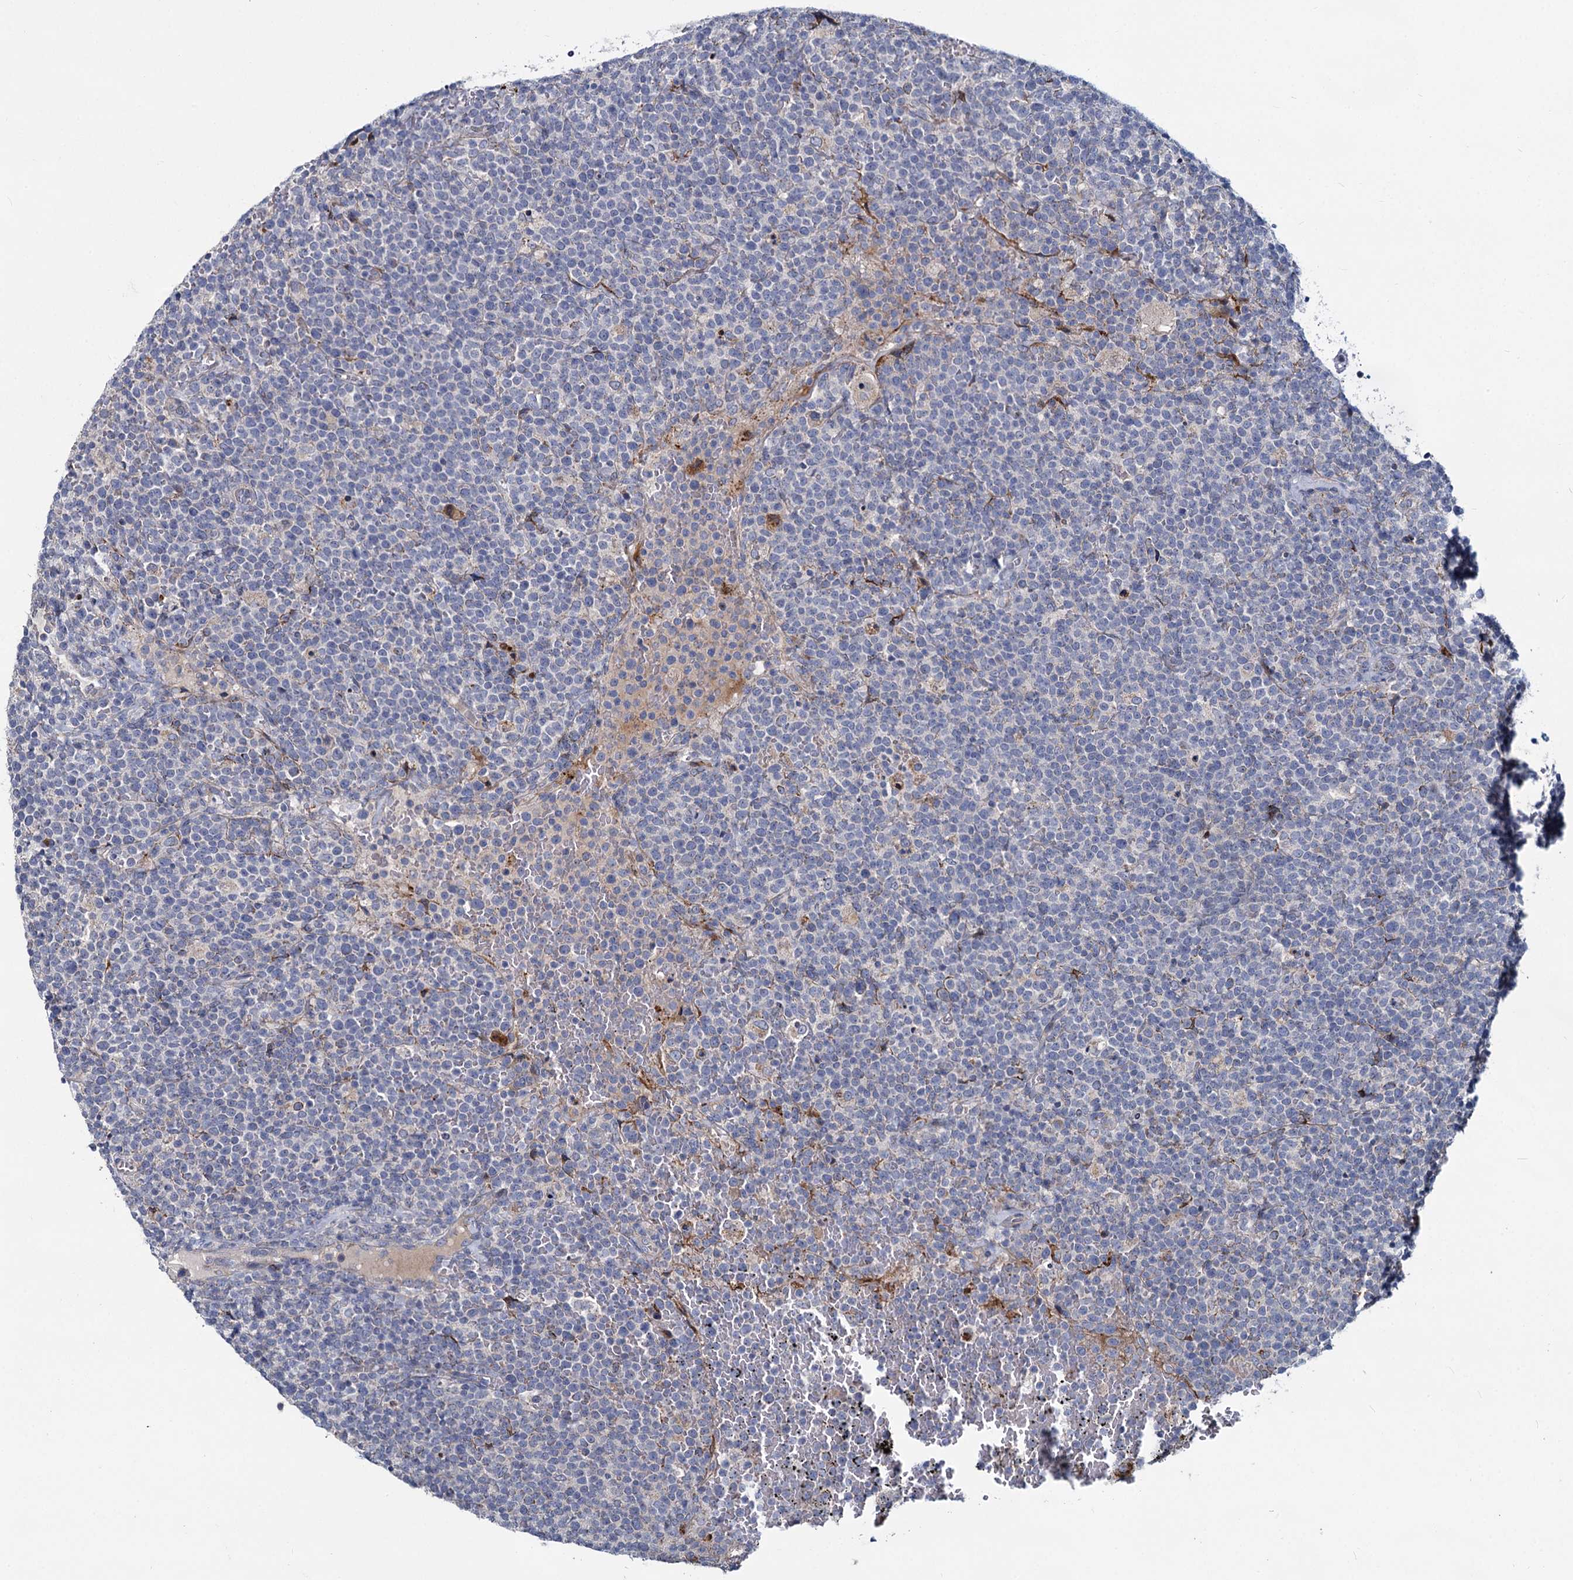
{"staining": {"intensity": "negative", "quantity": "none", "location": "none"}, "tissue": "lymphoma", "cell_type": "Tumor cells", "image_type": "cancer", "snomed": [{"axis": "morphology", "description": "Malignant lymphoma, non-Hodgkin's type, High grade"}, {"axis": "topography", "description": "Lymph node"}], "caption": "There is no significant expression in tumor cells of lymphoma.", "gene": "DCUN1D2", "patient": {"sex": "male", "age": 61}}